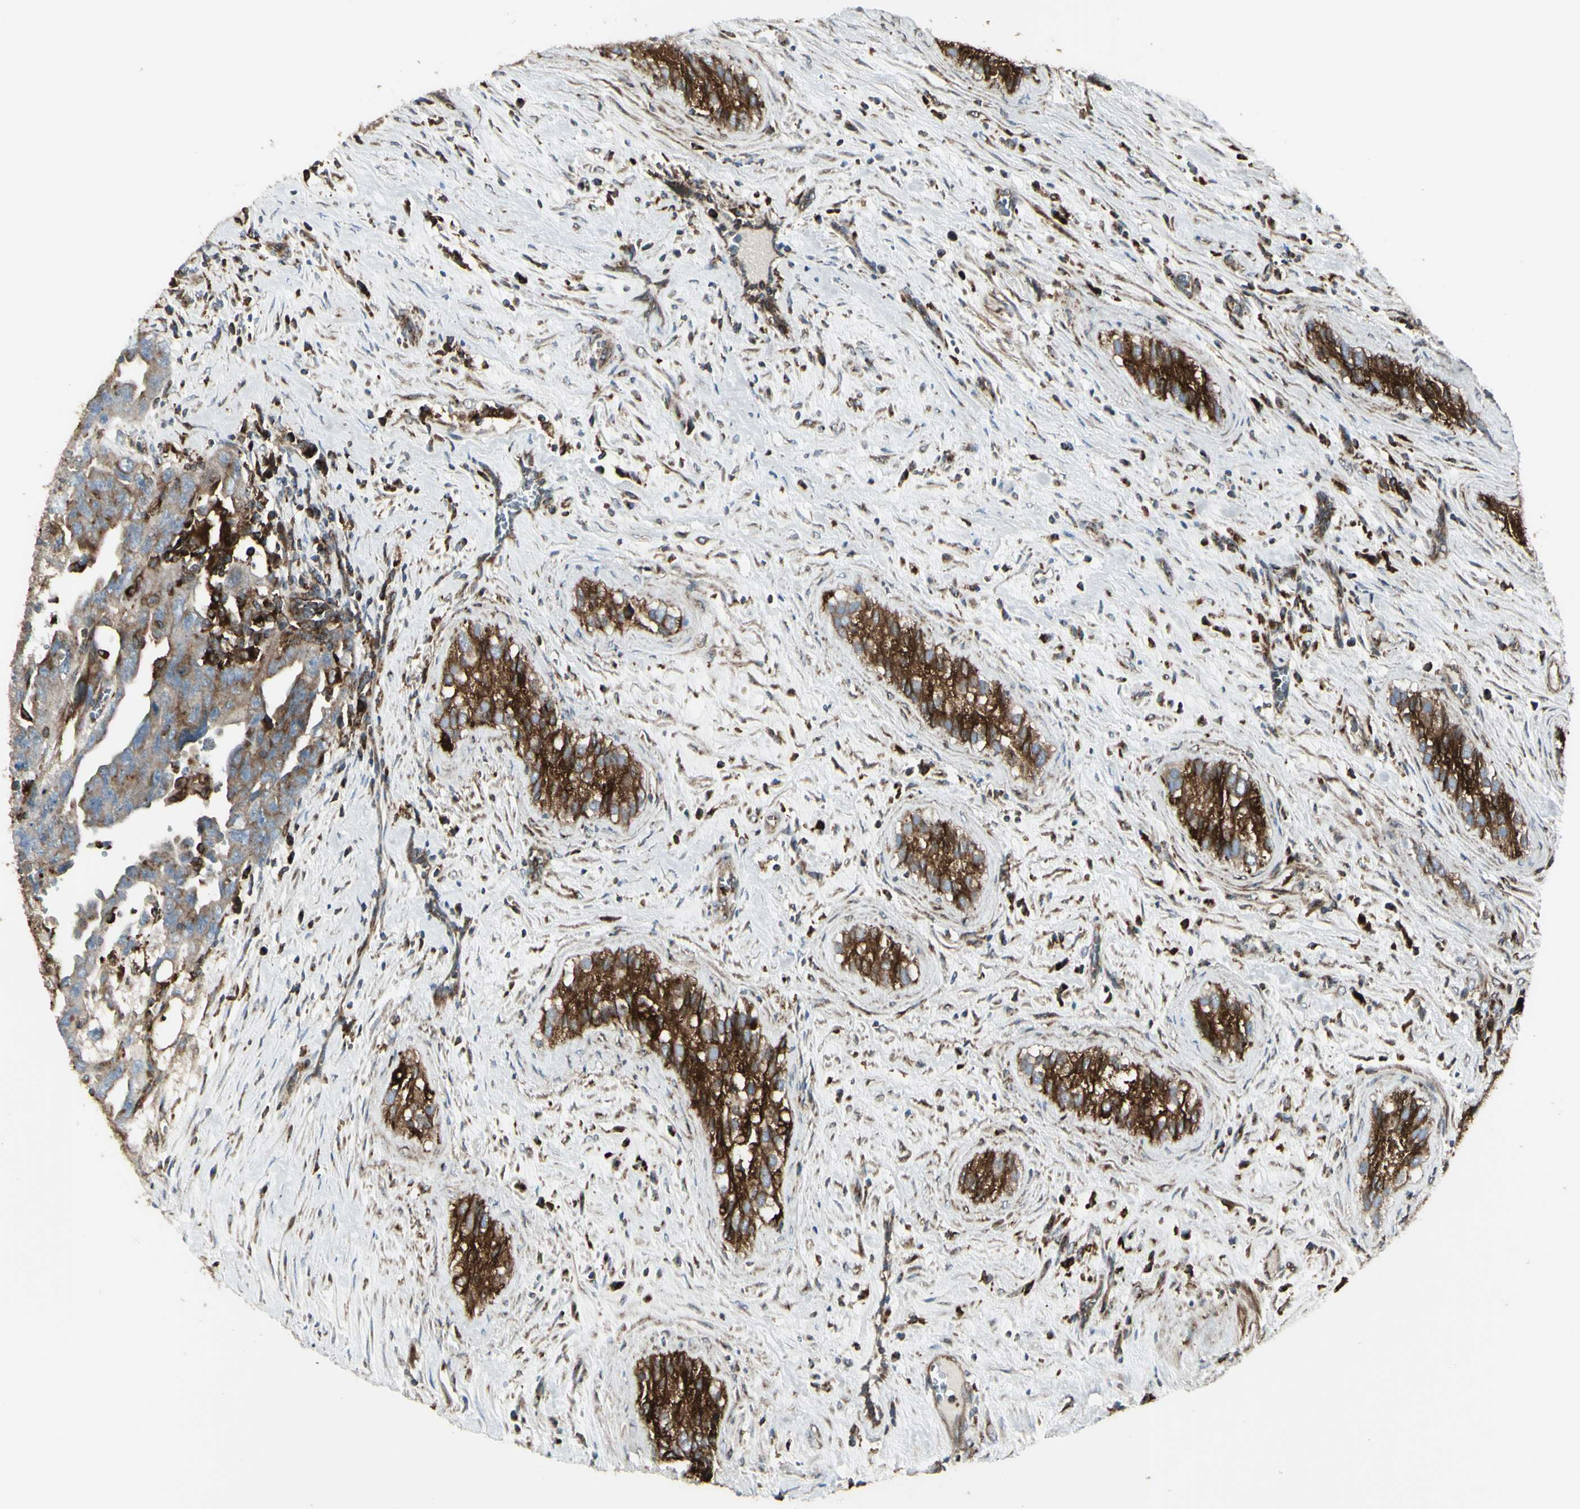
{"staining": {"intensity": "strong", "quantity": ">75%", "location": "cytoplasmic/membranous"}, "tissue": "testis cancer", "cell_type": "Tumor cells", "image_type": "cancer", "snomed": [{"axis": "morphology", "description": "Carcinoma, Embryonal, NOS"}, {"axis": "topography", "description": "Testis"}], "caption": "Immunohistochemistry image of human testis cancer (embryonal carcinoma) stained for a protein (brown), which shows high levels of strong cytoplasmic/membranous expression in approximately >75% of tumor cells.", "gene": "NAPA", "patient": {"sex": "male", "age": 28}}